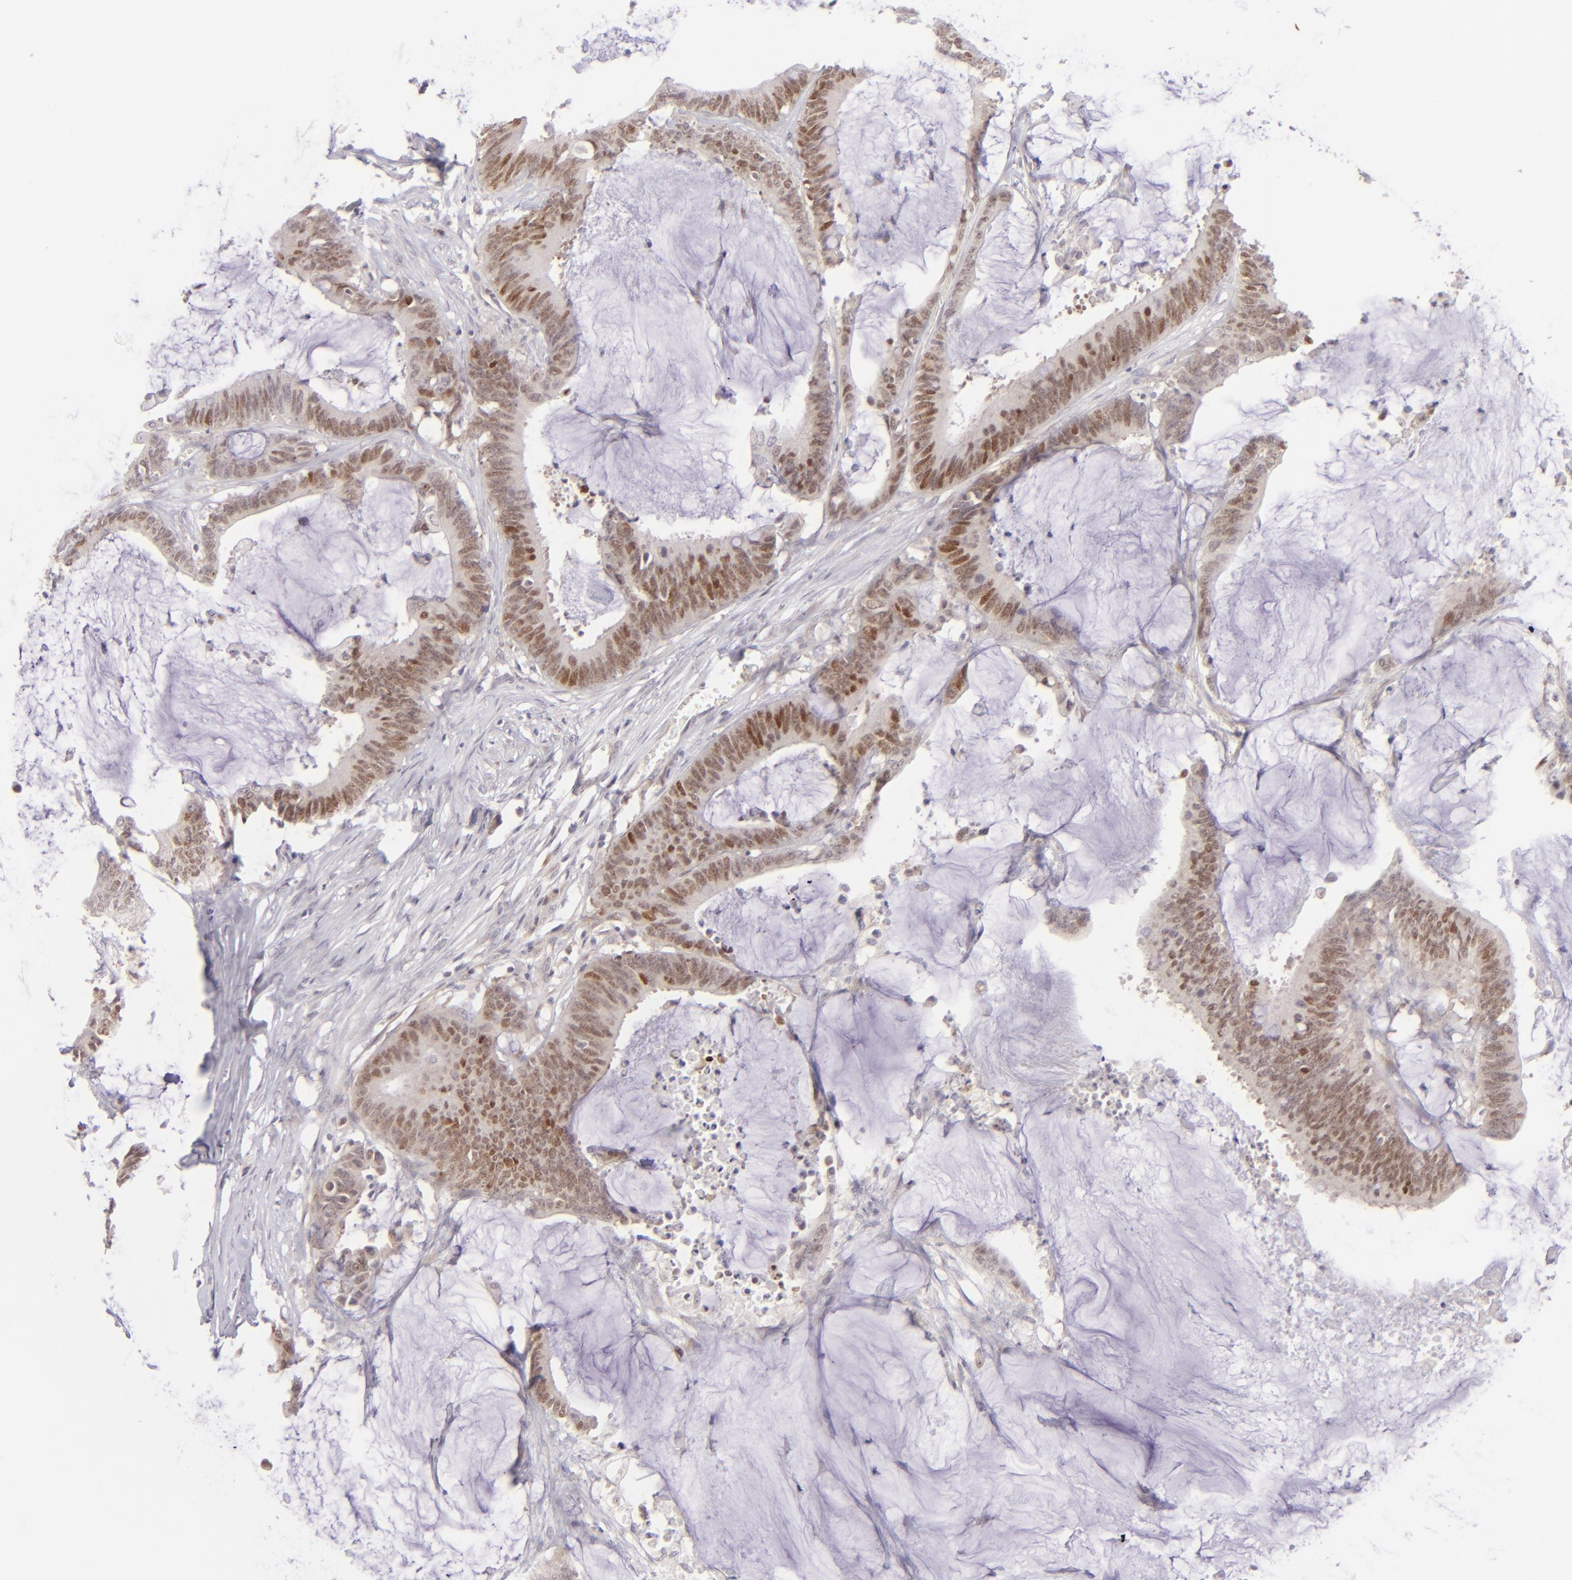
{"staining": {"intensity": "moderate", "quantity": ">75%", "location": "cytoplasmic/membranous,nuclear"}, "tissue": "colorectal cancer", "cell_type": "Tumor cells", "image_type": "cancer", "snomed": [{"axis": "morphology", "description": "Adenocarcinoma, NOS"}, {"axis": "topography", "description": "Rectum"}], "caption": "Immunohistochemical staining of human colorectal cancer (adenocarcinoma) displays medium levels of moderate cytoplasmic/membranous and nuclear protein positivity in about >75% of tumor cells.", "gene": "POU2F1", "patient": {"sex": "female", "age": 66}}